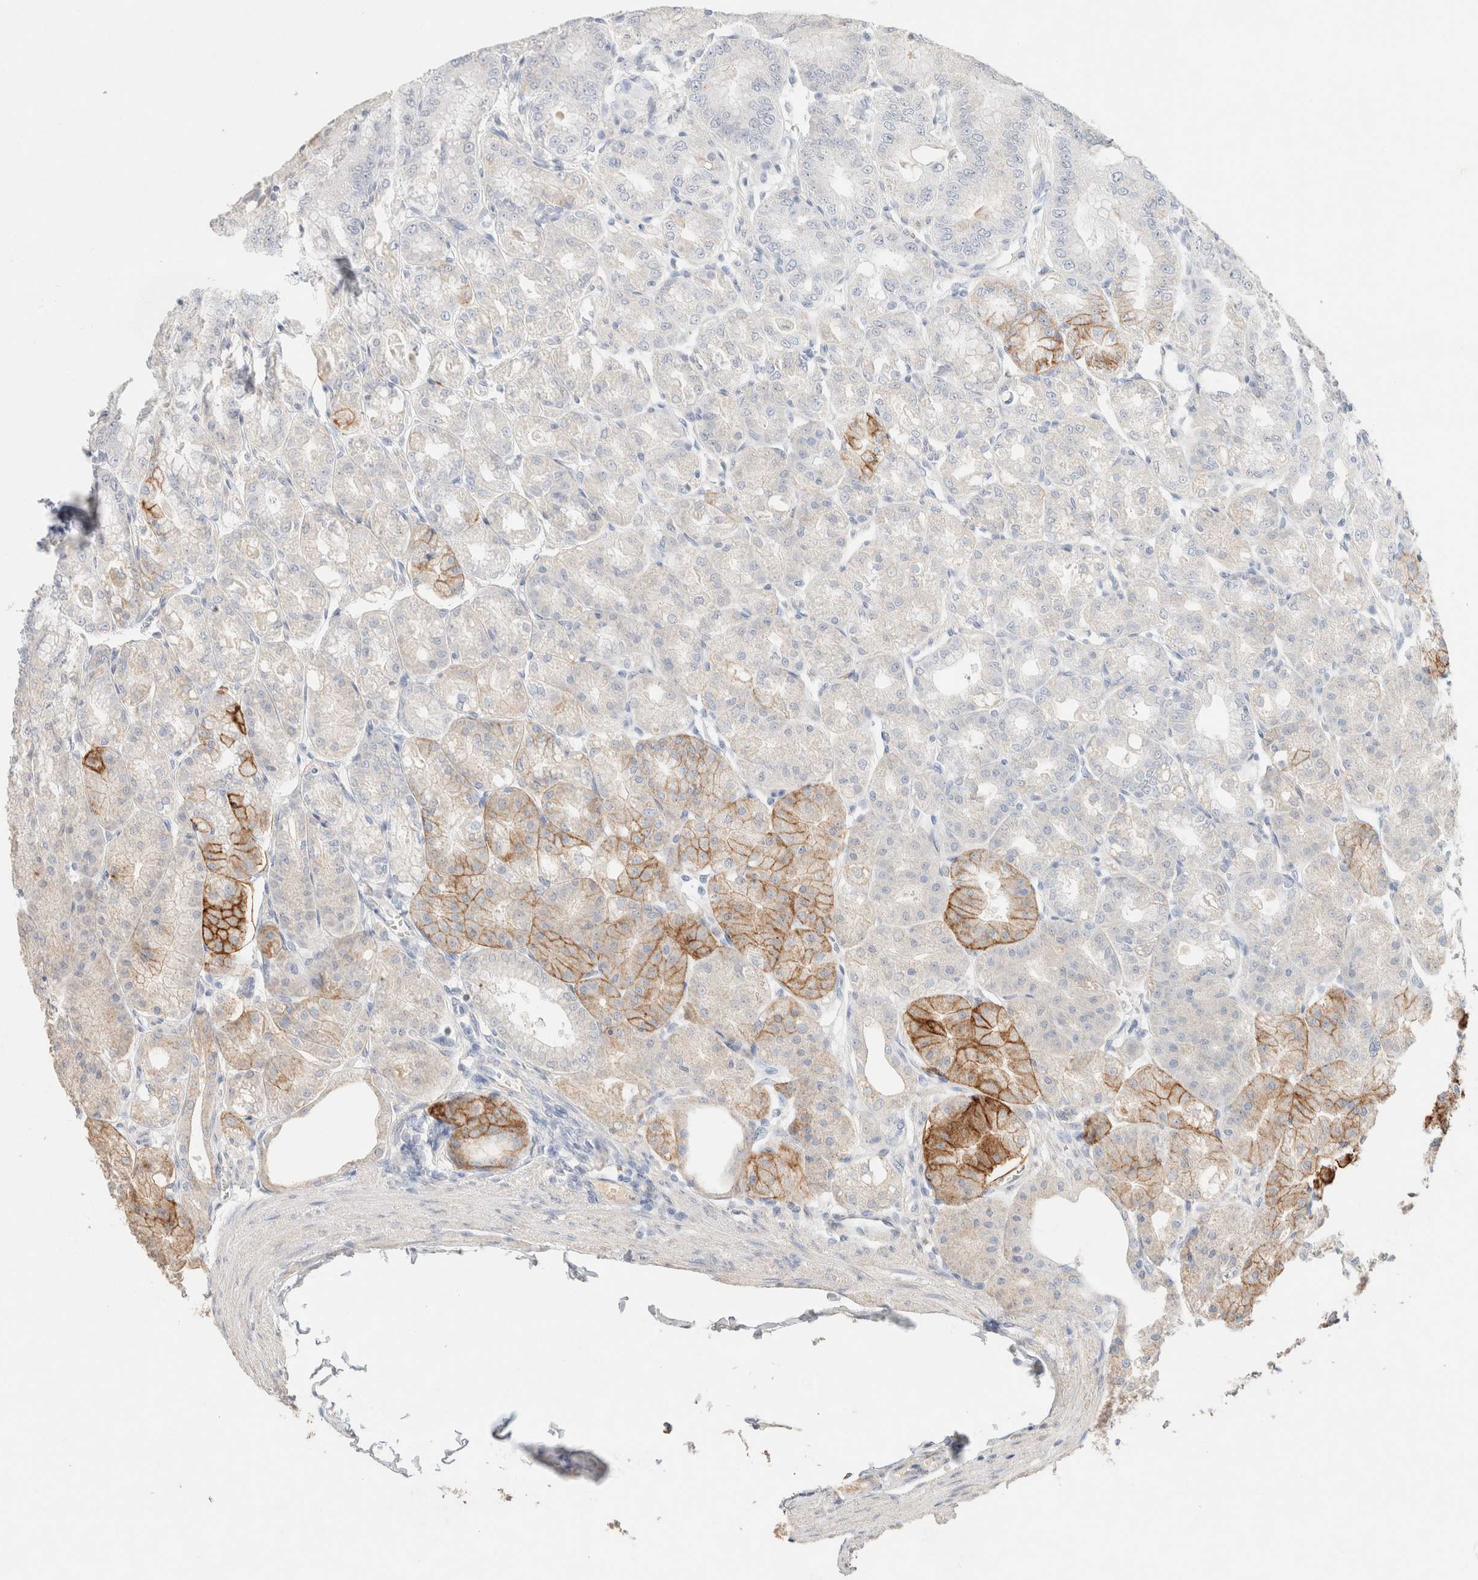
{"staining": {"intensity": "moderate", "quantity": "<25%", "location": "cytoplasmic/membranous"}, "tissue": "stomach", "cell_type": "Glandular cells", "image_type": "normal", "snomed": [{"axis": "morphology", "description": "Normal tissue, NOS"}, {"axis": "topography", "description": "Stomach, lower"}], "caption": "A high-resolution histopathology image shows immunohistochemistry (IHC) staining of unremarkable stomach, which reveals moderate cytoplasmic/membranous positivity in approximately <25% of glandular cells. (Stains: DAB (3,3'-diaminobenzidine) in brown, nuclei in blue, Microscopy: brightfield microscopy at high magnification).", "gene": "CA12", "patient": {"sex": "male", "age": 71}}